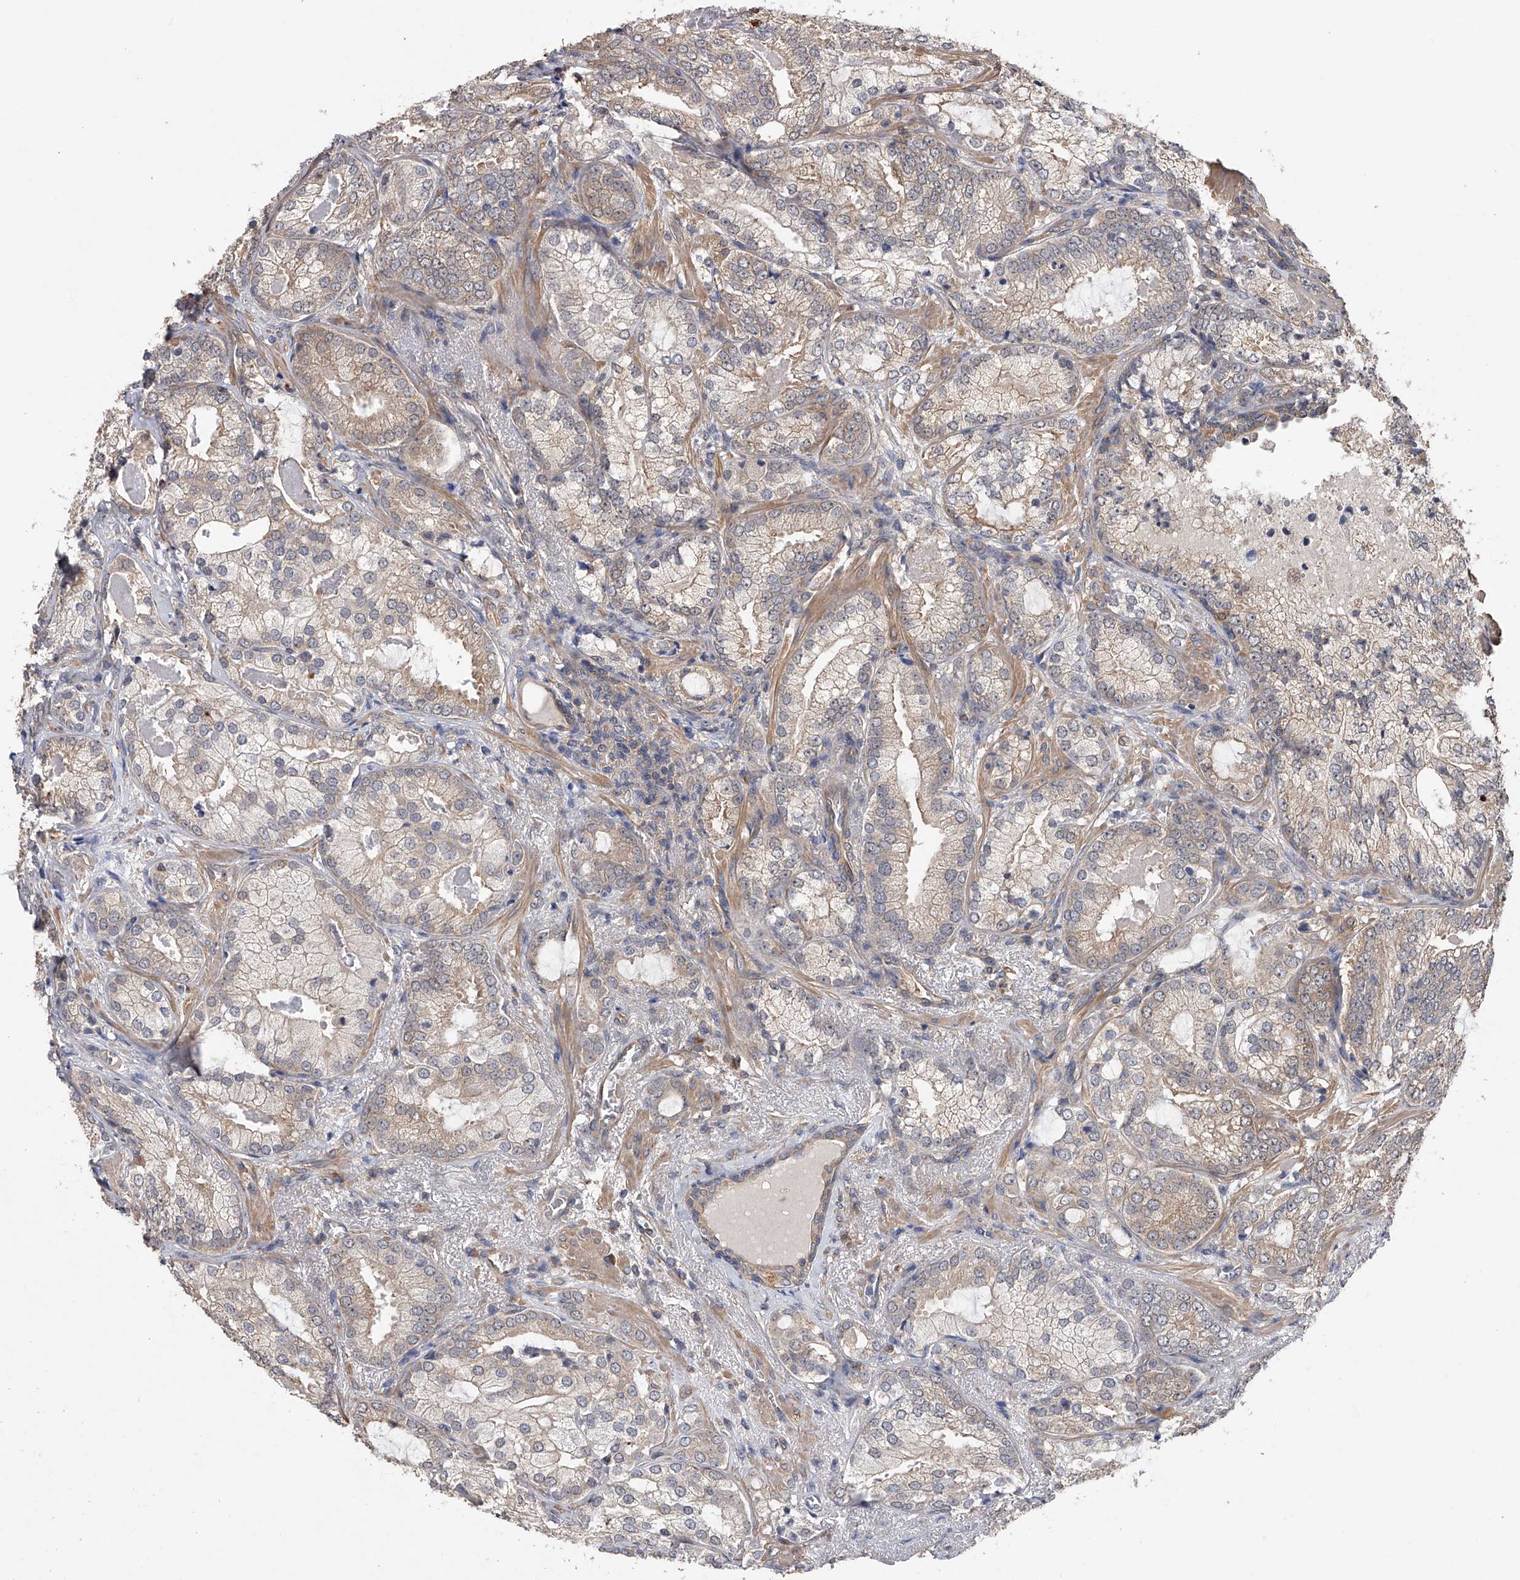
{"staining": {"intensity": "weak", "quantity": "25%-75%", "location": "cytoplasmic/membranous"}, "tissue": "prostate cancer", "cell_type": "Tumor cells", "image_type": "cancer", "snomed": [{"axis": "morphology", "description": "Normal morphology"}, {"axis": "morphology", "description": "Adenocarcinoma, Low grade"}, {"axis": "topography", "description": "Prostate"}], "caption": "IHC staining of prostate cancer (low-grade adenocarcinoma), which exhibits low levels of weak cytoplasmic/membranous positivity in about 25%-75% of tumor cells indicating weak cytoplasmic/membranous protein positivity. The staining was performed using DAB (3,3'-diaminobenzidine) (brown) for protein detection and nuclei were counterstained in hematoxylin (blue).", "gene": "CFAP298", "patient": {"sex": "male", "age": 72}}